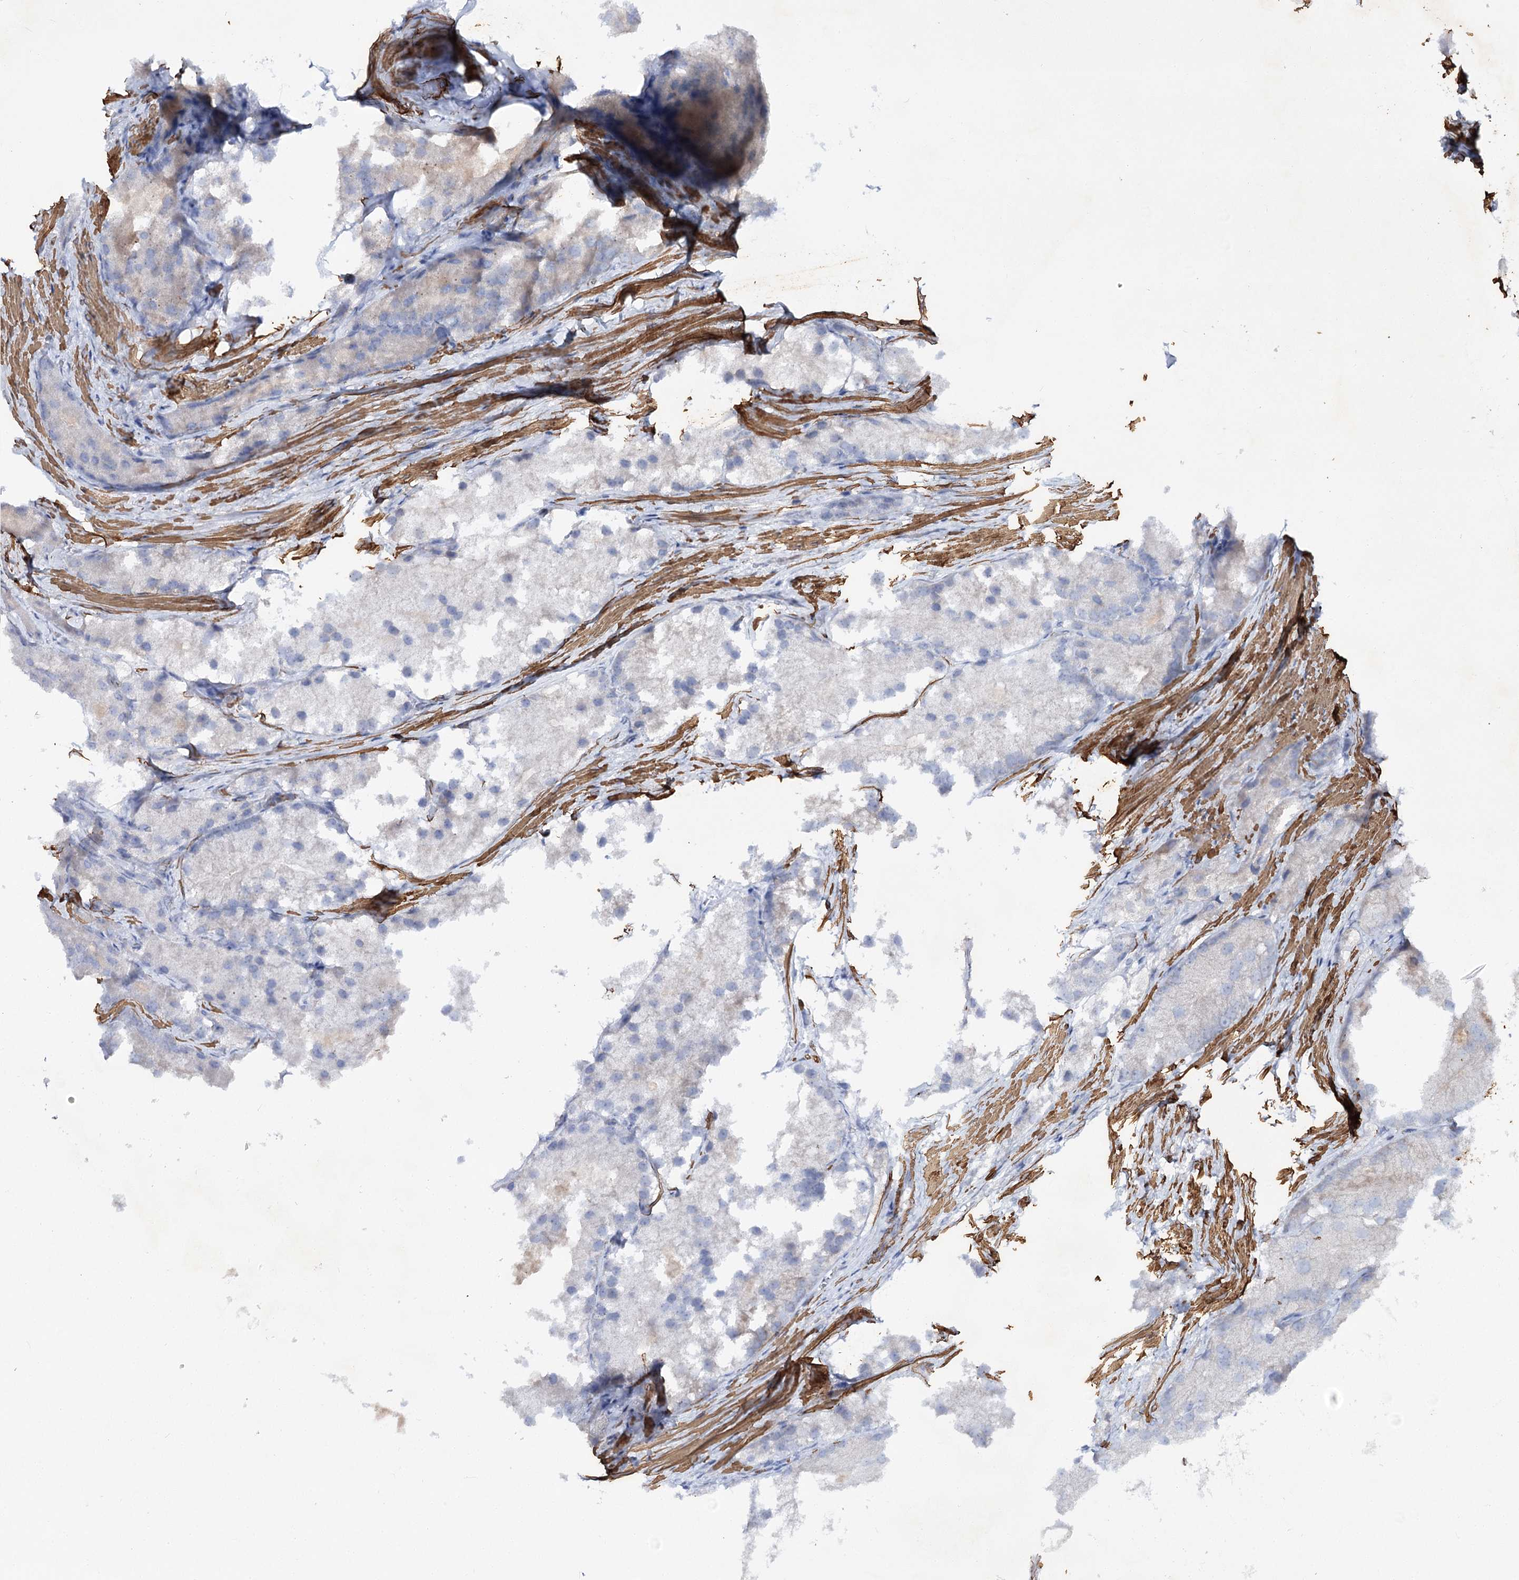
{"staining": {"intensity": "negative", "quantity": "none", "location": "none"}, "tissue": "prostate cancer", "cell_type": "Tumor cells", "image_type": "cancer", "snomed": [{"axis": "morphology", "description": "Adenocarcinoma, Low grade"}, {"axis": "topography", "description": "Prostate"}], "caption": "Tumor cells show no significant protein staining in prostate cancer.", "gene": "RTN2", "patient": {"sex": "male", "age": 69}}